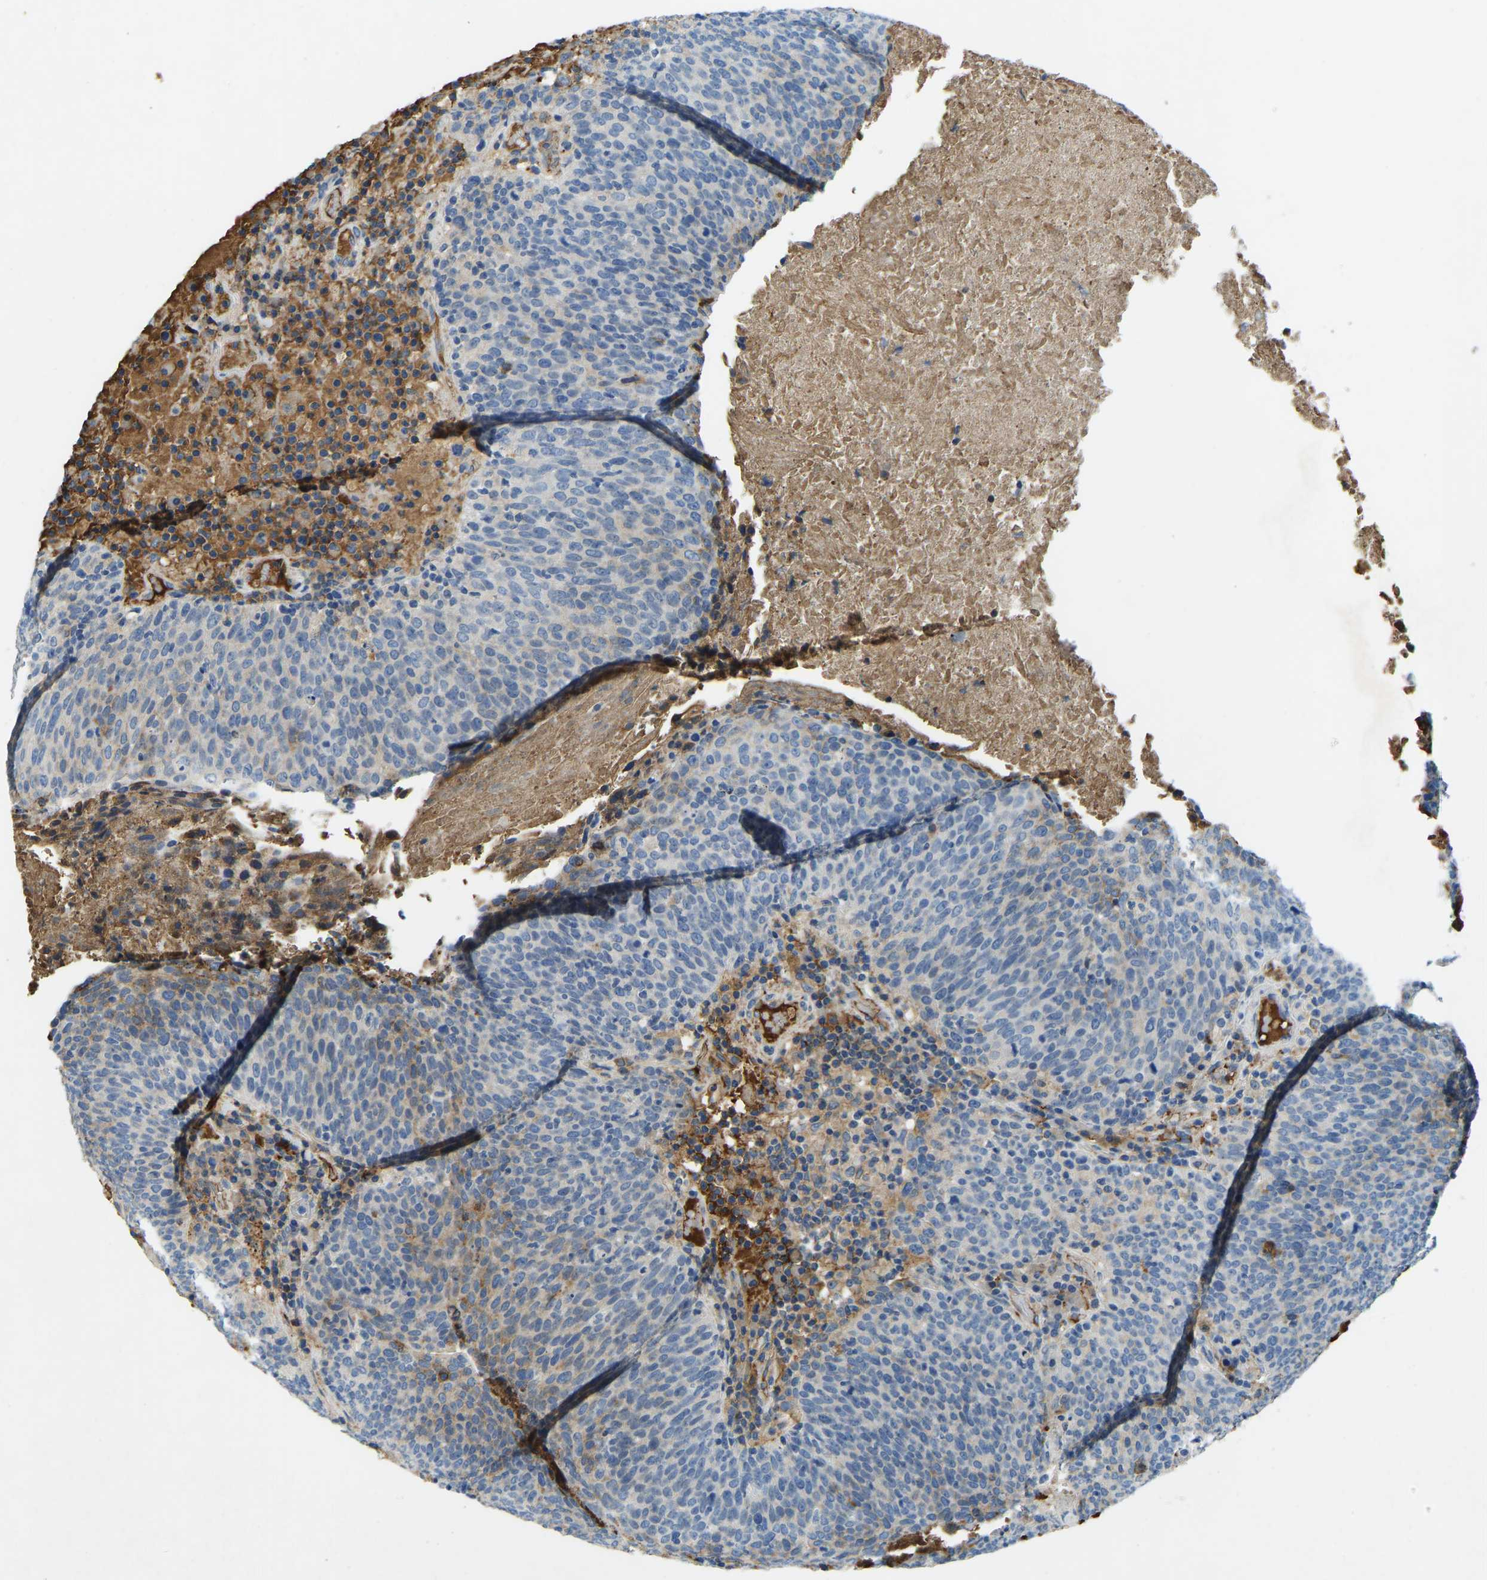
{"staining": {"intensity": "negative", "quantity": "none", "location": "none"}, "tissue": "head and neck cancer", "cell_type": "Tumor cells", "image_type": "cancer", "snomed": [{"axis": "morphology", "description": "Squamous cell carcinoma, NOS"}, {"axis": "morphology", "description": "Squamous cell carcinoma, metastatic, NOS"}, {"axis": "topography", "description": "Lymph node"}, {"axis": "topography", "description": "Head-Neck"}], "caption": "High power microscopy image of an immunohistochemistry (IHC) histopathology image of head and neck metastatic squamous cell carcinoma, revealing no significant expression in tumor cells.", "gene": "THBS4", "patient": {"sex": "male", "age": 62}}